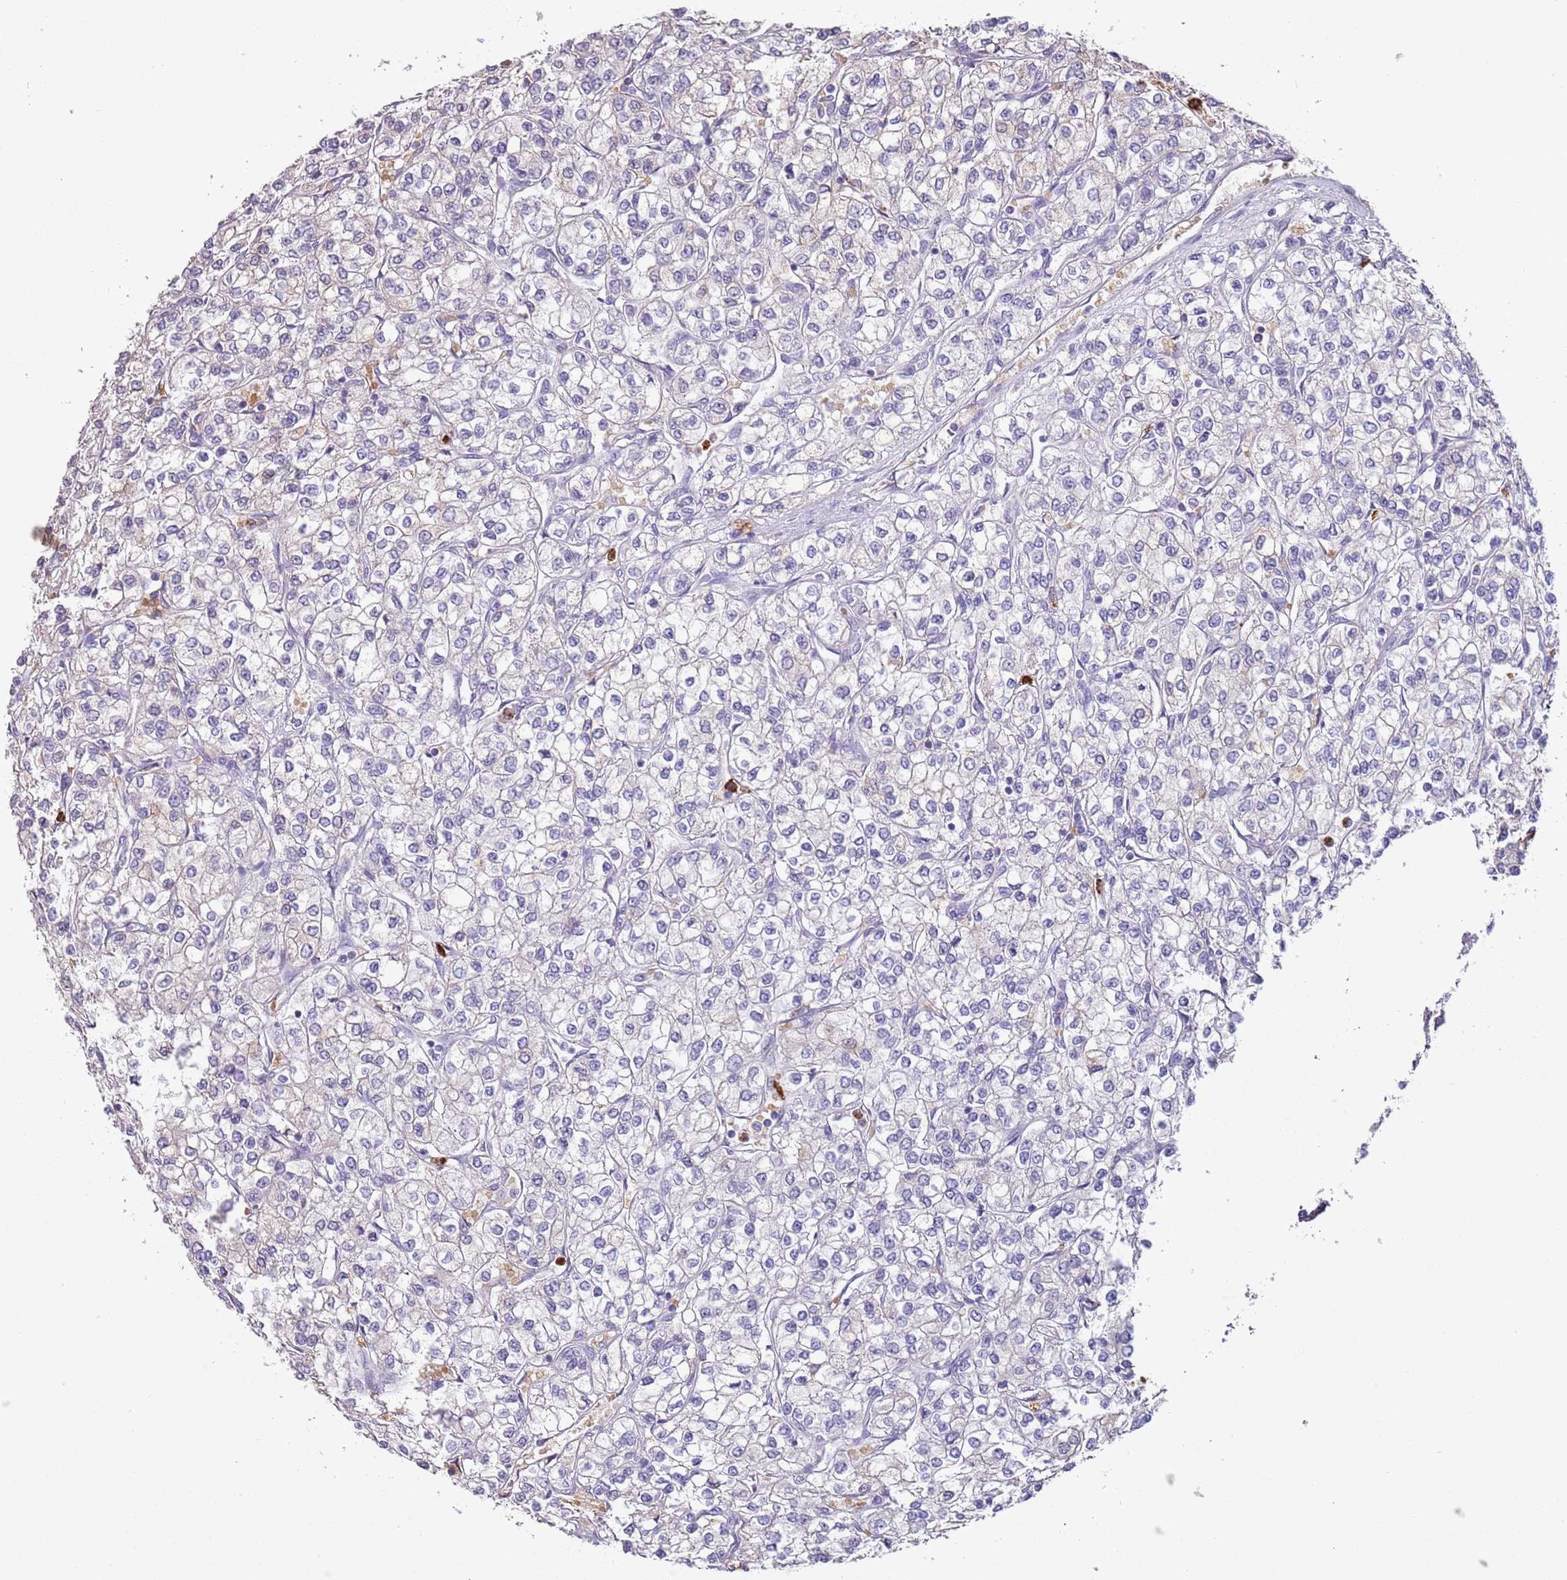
{"staining": {"intensity": "negative", "quantity": "none", "location": "none"}, "tissue": "renal cancer", "cell_type": "Tumor cells", "image_type": "cancer", "snomed": [{"axis": "morphology", "description": "Adenocarcinoma, NOS"}, {"axis": "topography", "description": "Kidney"}], "caption": "This is an IHC photomicrograph of human adenocarcinoma (renal). There is no positivity in tumor cells.", "gene": "P2RY13", "patient": {"sex": "male", "age": 80}}